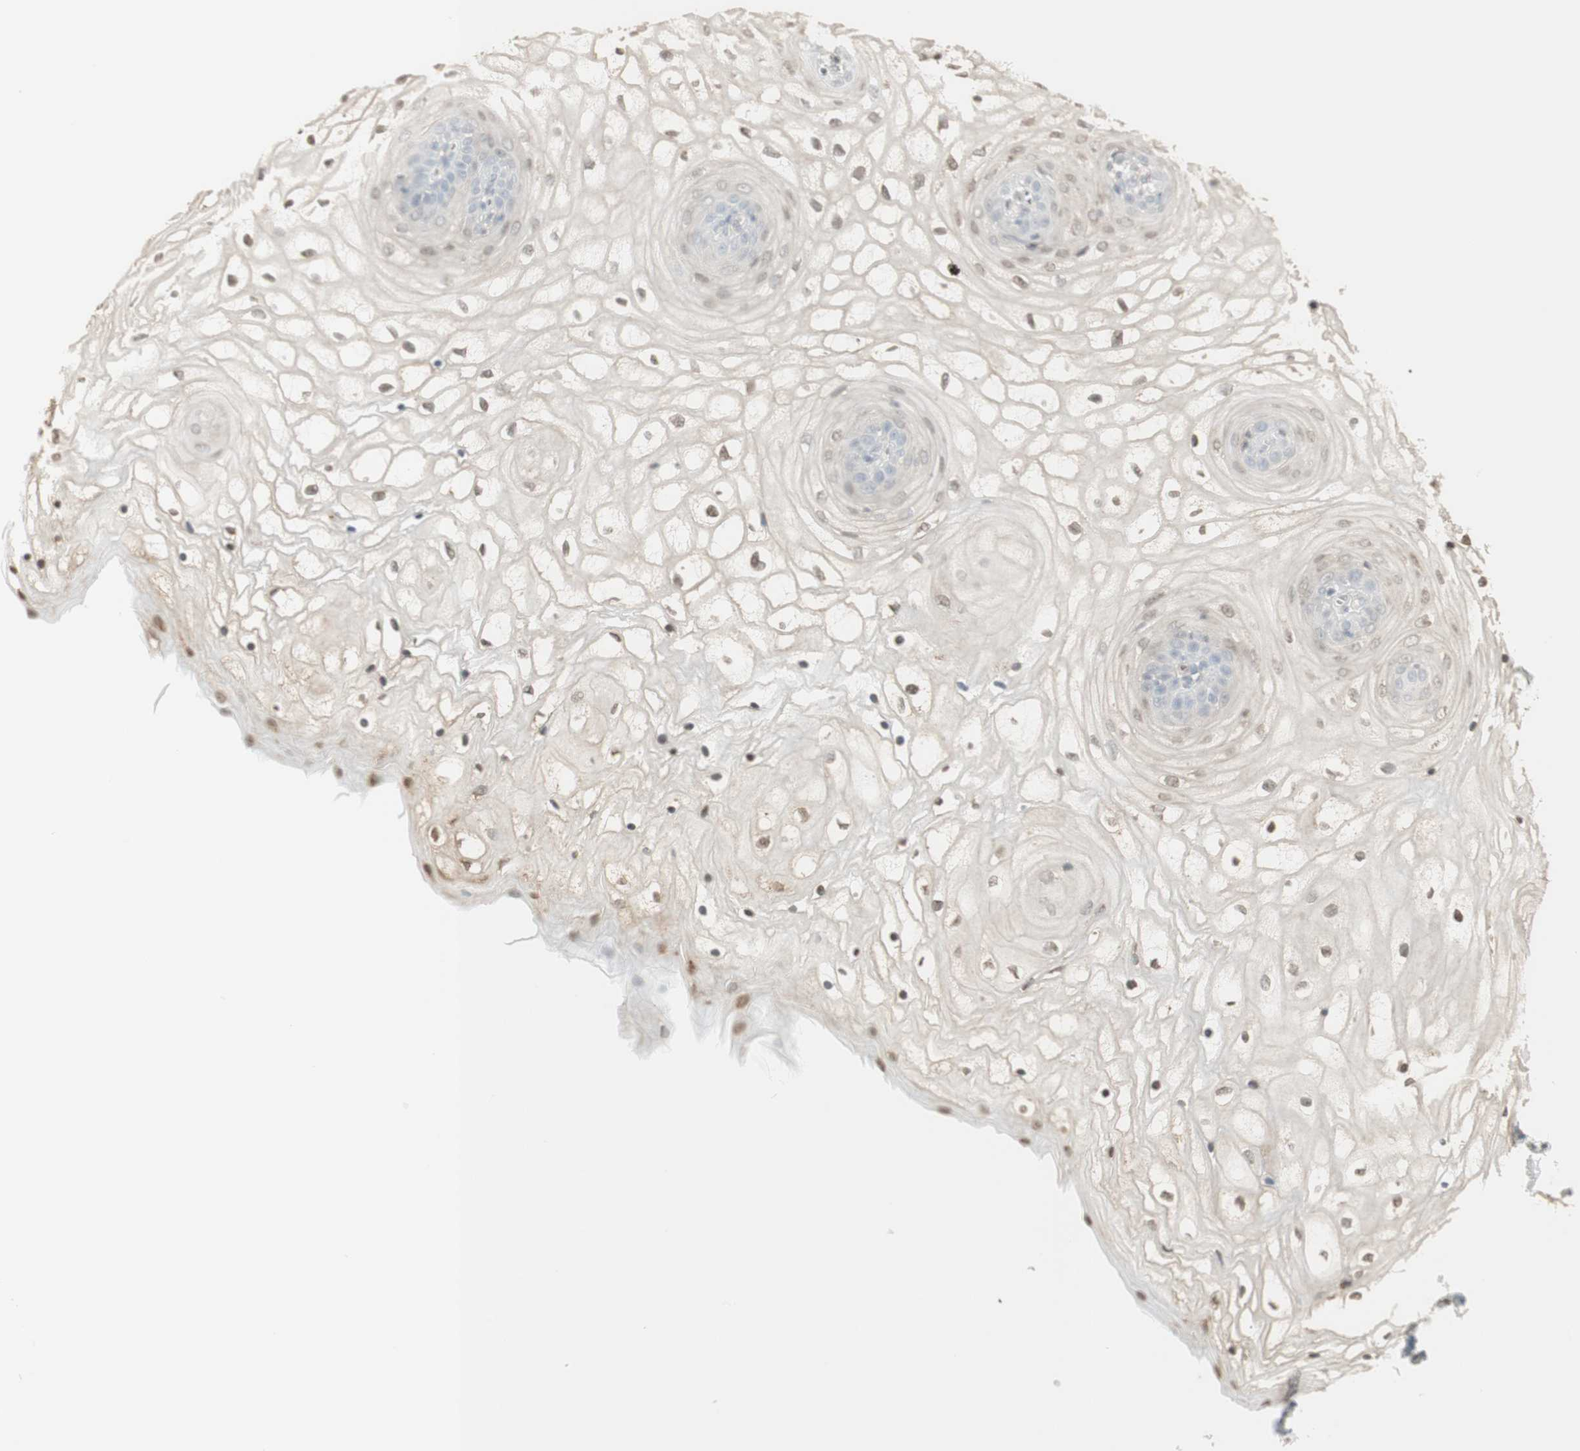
{"staining": {"intensity": "weak", "quantity": "25%-75%", "location": "cytoplasmic/membranous,nuclear"}, "tissue": "vagina", "cell_type": "Squamous epithelial cells", "image_type": "normal", "snomed": [{"axis": "morphology", "description": "Normal tissue, NOS"}, {"axis": "topography", "description": "Vagina"}], "caption": "Immunohistochemistry image of unremarkable vagina stained for a protein (brown), which exhibits low levels of weak cytoplasmic/membranous,nuclear expression in about 25%-75% of squamous epithelial cells.", "gene": "NID1", "patient": {"sex": "female", "age": 34}}